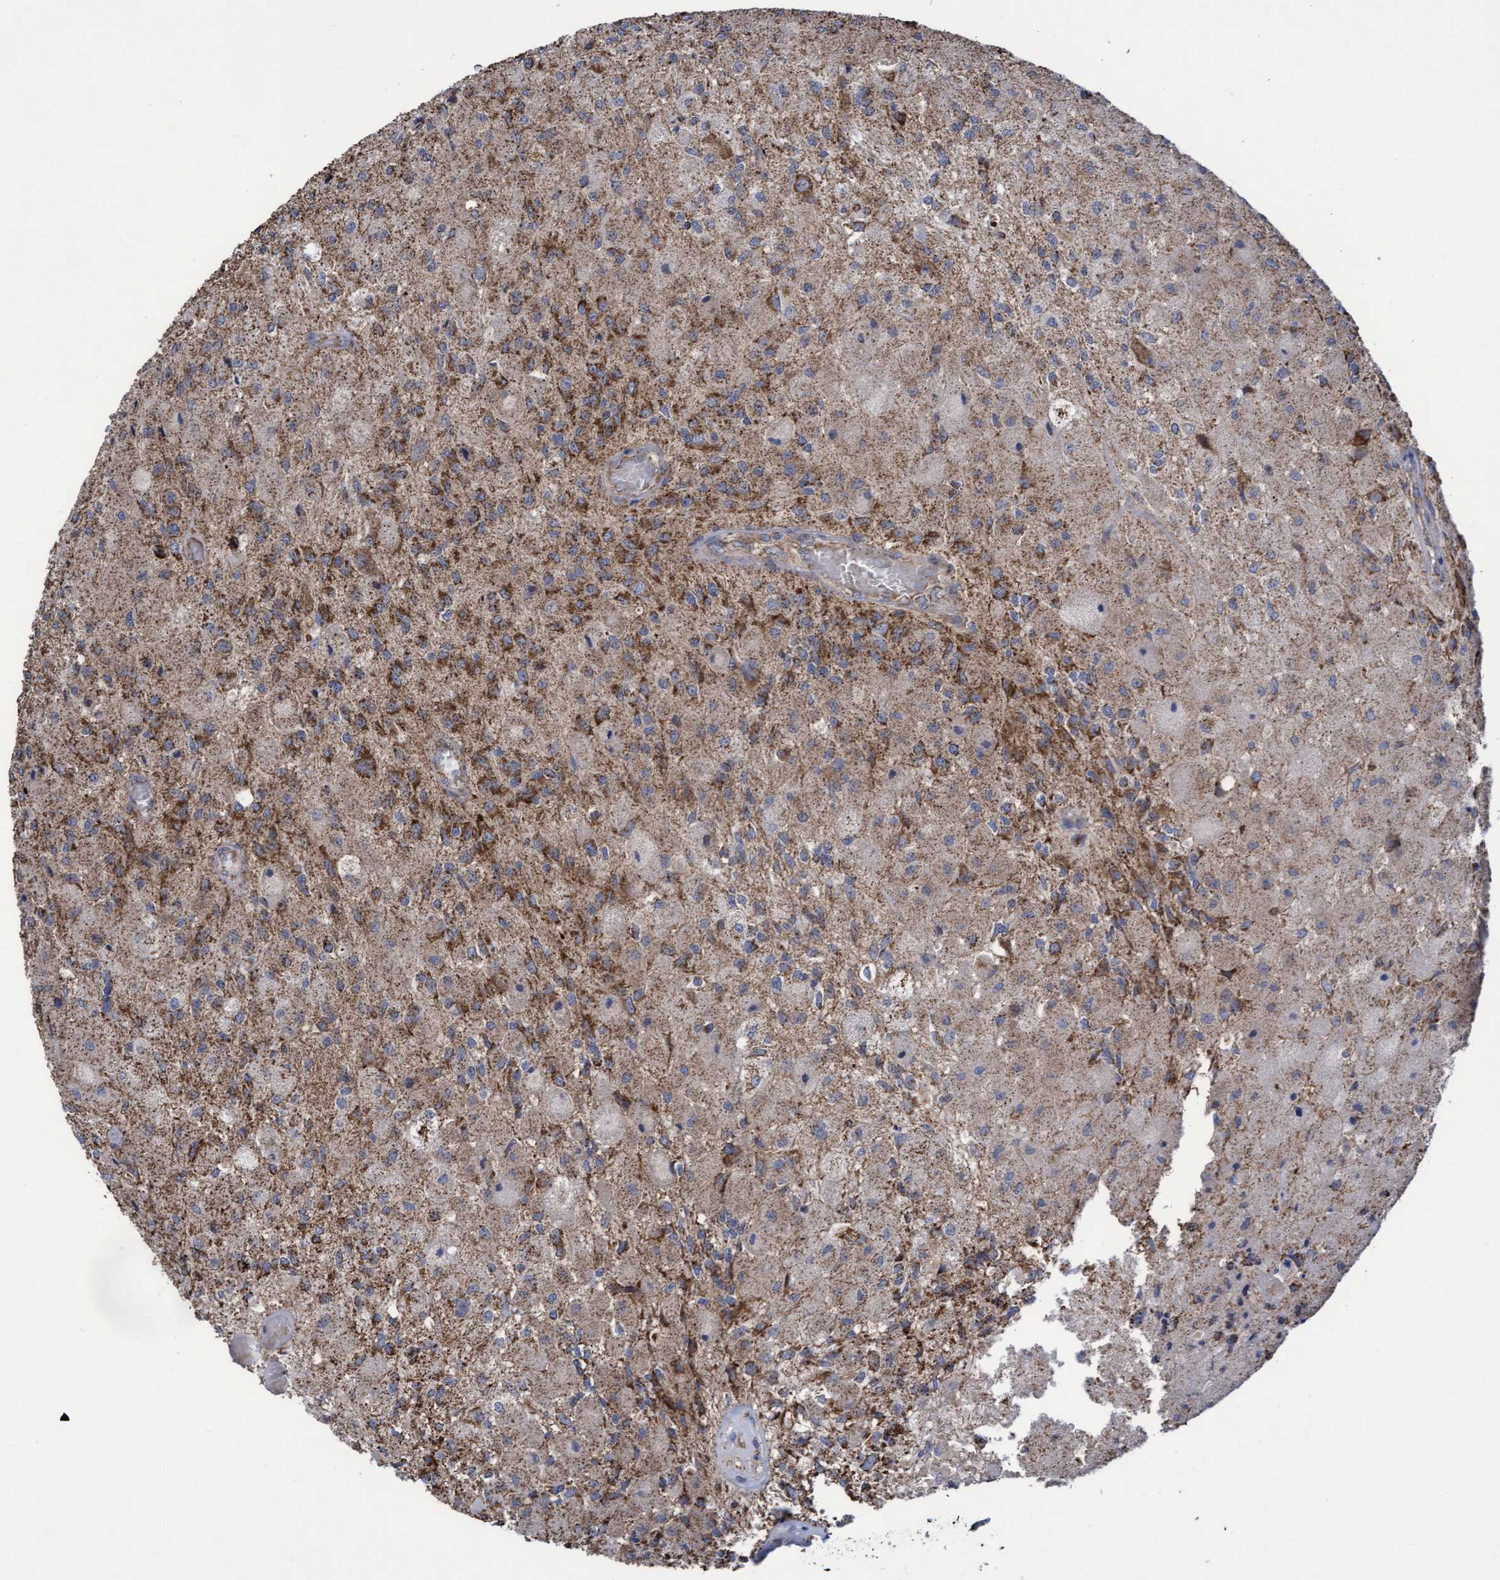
{"staining": {"intensity": "strong", "quantity": "<25%", "location": "cytoplasmic/membranous"}, "tissue": "glioma", "cell_type": "Tumor cells", "image_type": "cancer", "snomed": [{"axis": "morphology", "description": "Normal tissue, NOS"}, {"axis": "morphology", "description": "Glioma, malignant, High grade"}, {"axis": "topography", "description": "Cerebral cortex"}], "caption": "Glioma stained with DAB immunohistochemistry shows medium levels of strong cytoplasmic/membranous staining in approximately <25% of tumor cells.", "gene": "COBL", "patient": {"sex": "male", "age": 77}}